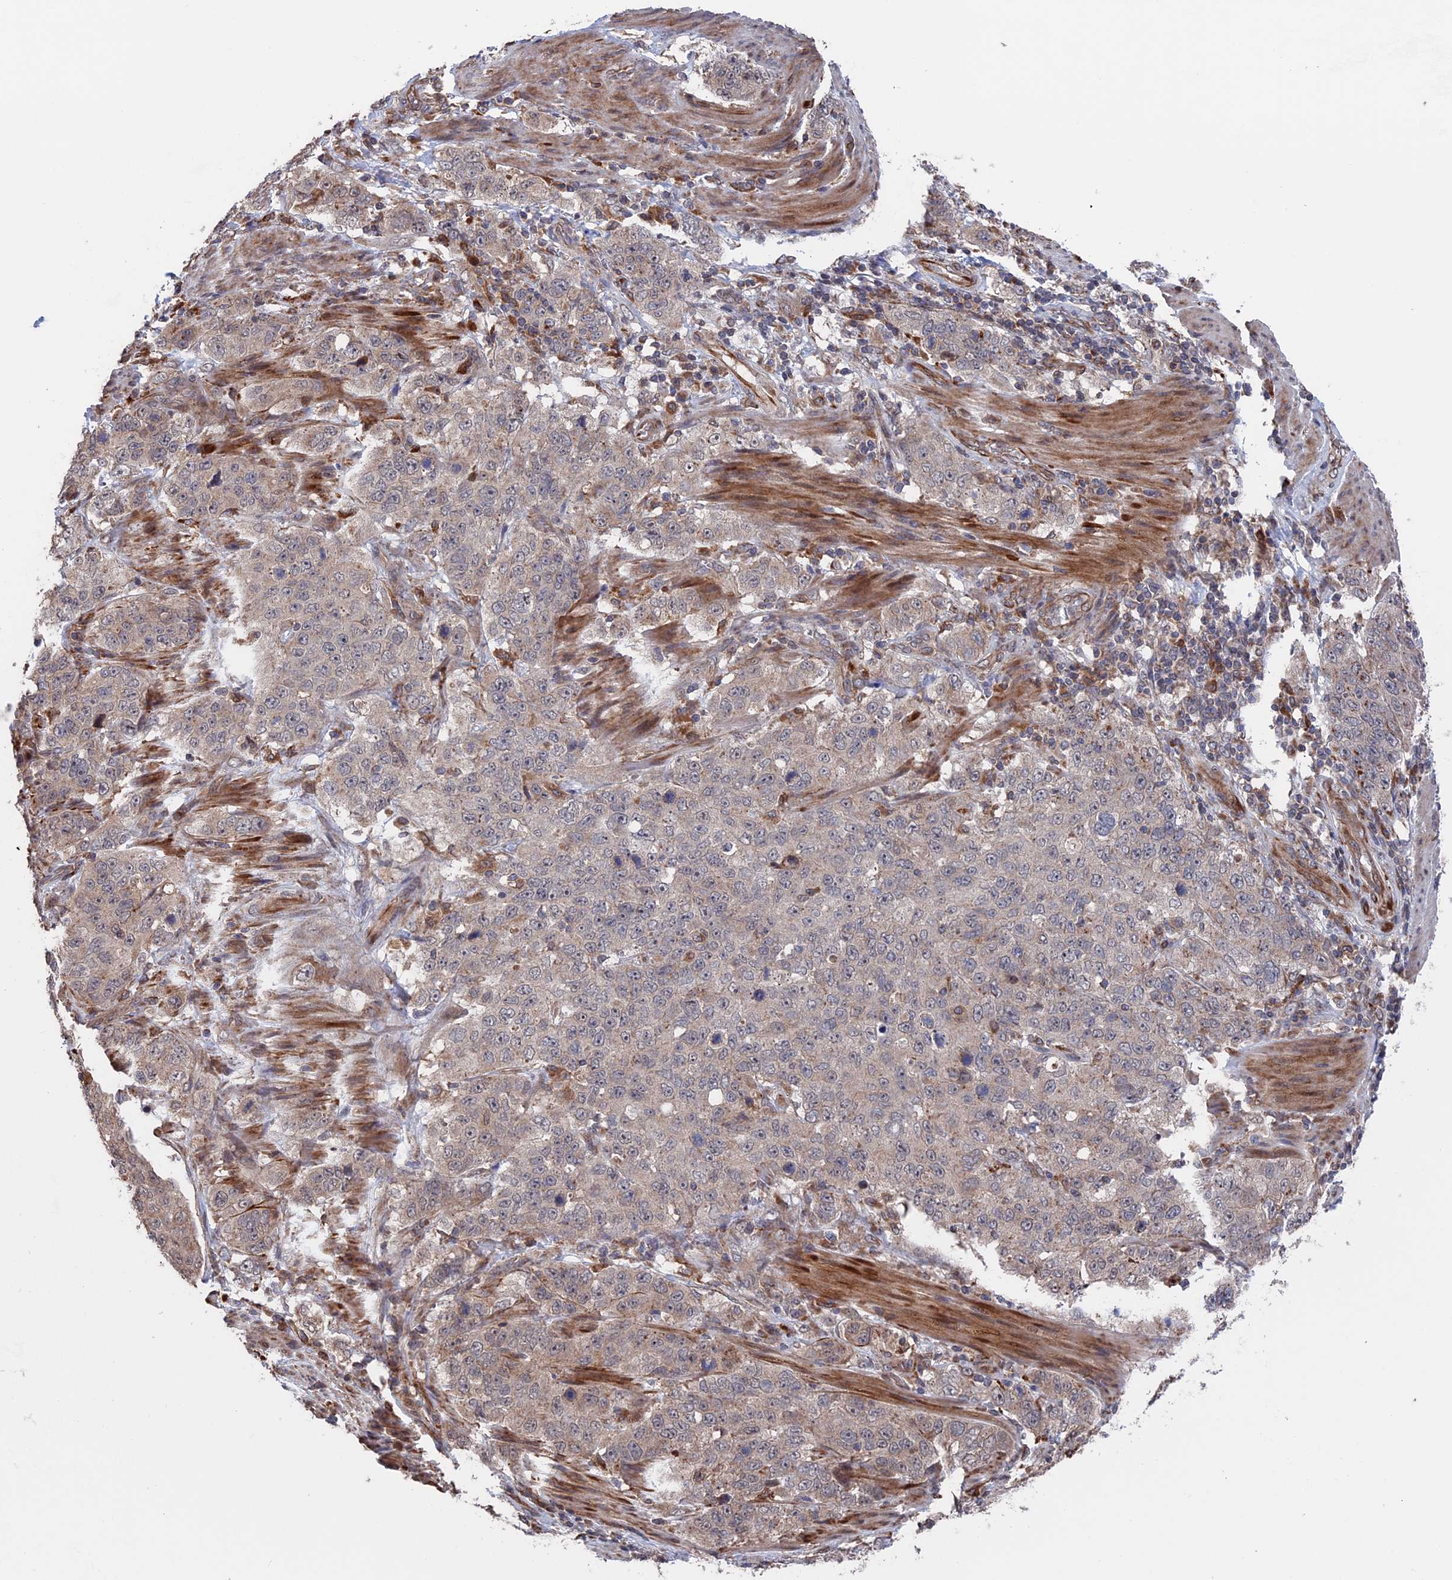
{"staining": {"intensity": "weak", "quantity": "<25%", "location": "cytoplasmic/membranous"}, "tissue": "stomach cancer", "cell_type": "Tumor cells", "image_type": "cancer", "snomed": [{"axis": "morphology", "description": "Adenocarcinoma, NOS"}, {"axis": "topography", "description": "Stomach"}], "caption": "This is a micrograph of immunohistochemistry staining of stomach cancer, which shows no expression in tumor cells. The staining was performed using DAB to visualize the protein expression in brown, while the nuclei were stained in blue with hematoxylin (Magnification: 20x).", "gene": "PLA2G15", "patient": {"sex": "male", "age": 48}}